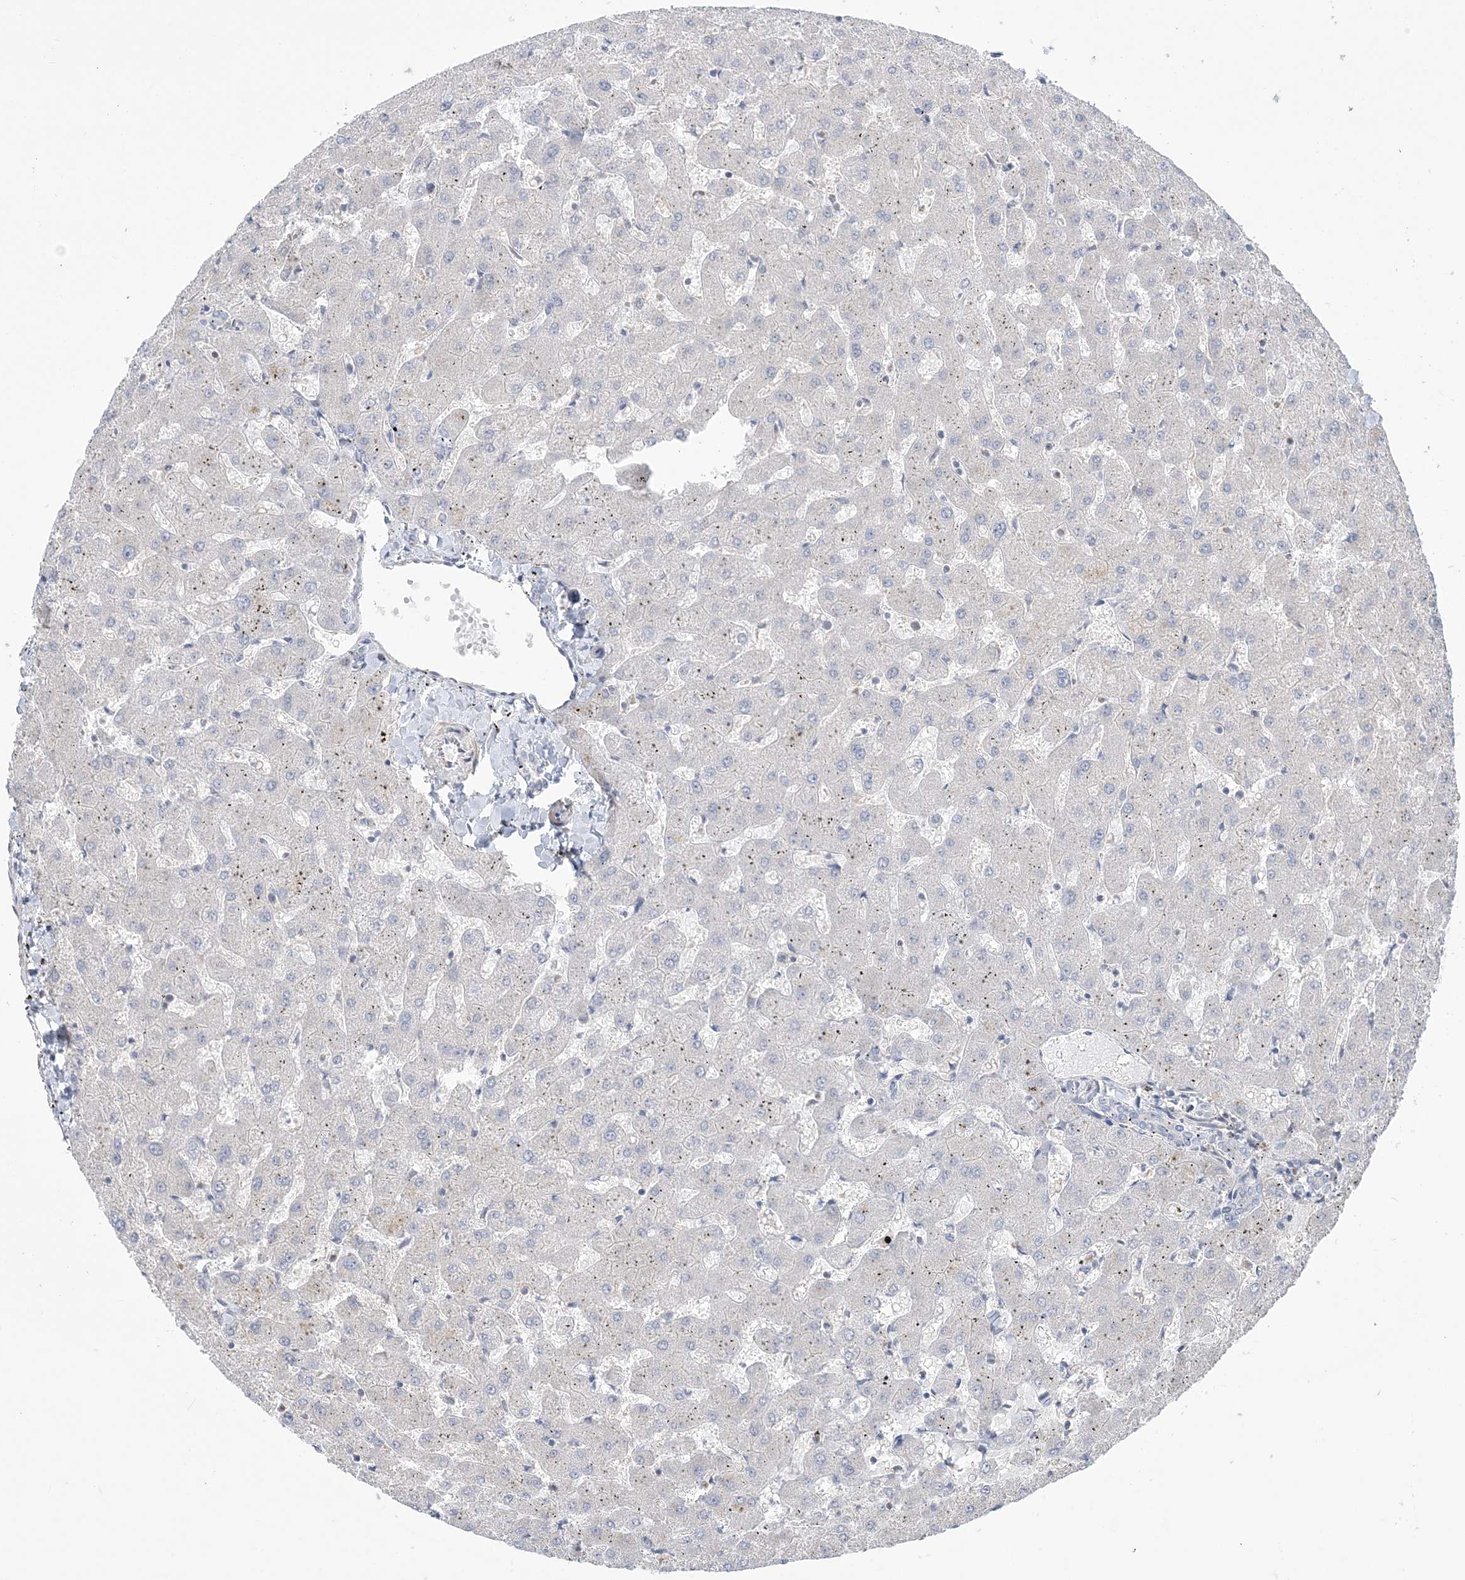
{"staining": {"intensity": "negative", "quantity": "none", "location": "none"}, "tissue": "liver", "cell_type": "Cholangiocytes", "image_type": "normal", "snomed": [{"axis": "morphology", "description": "Normal tissue, NOS"}, {"axis": "topography", "description": "Liver"}], "caption": "Immunohistochemical staining of normal liver shows no significant expression in cholangiocytes. (Immunohistochemistry (ihc), brightfield microscopy, high magnification).", "gene": "ZNF821", "patient": {"sex": "female", "age": 63}}